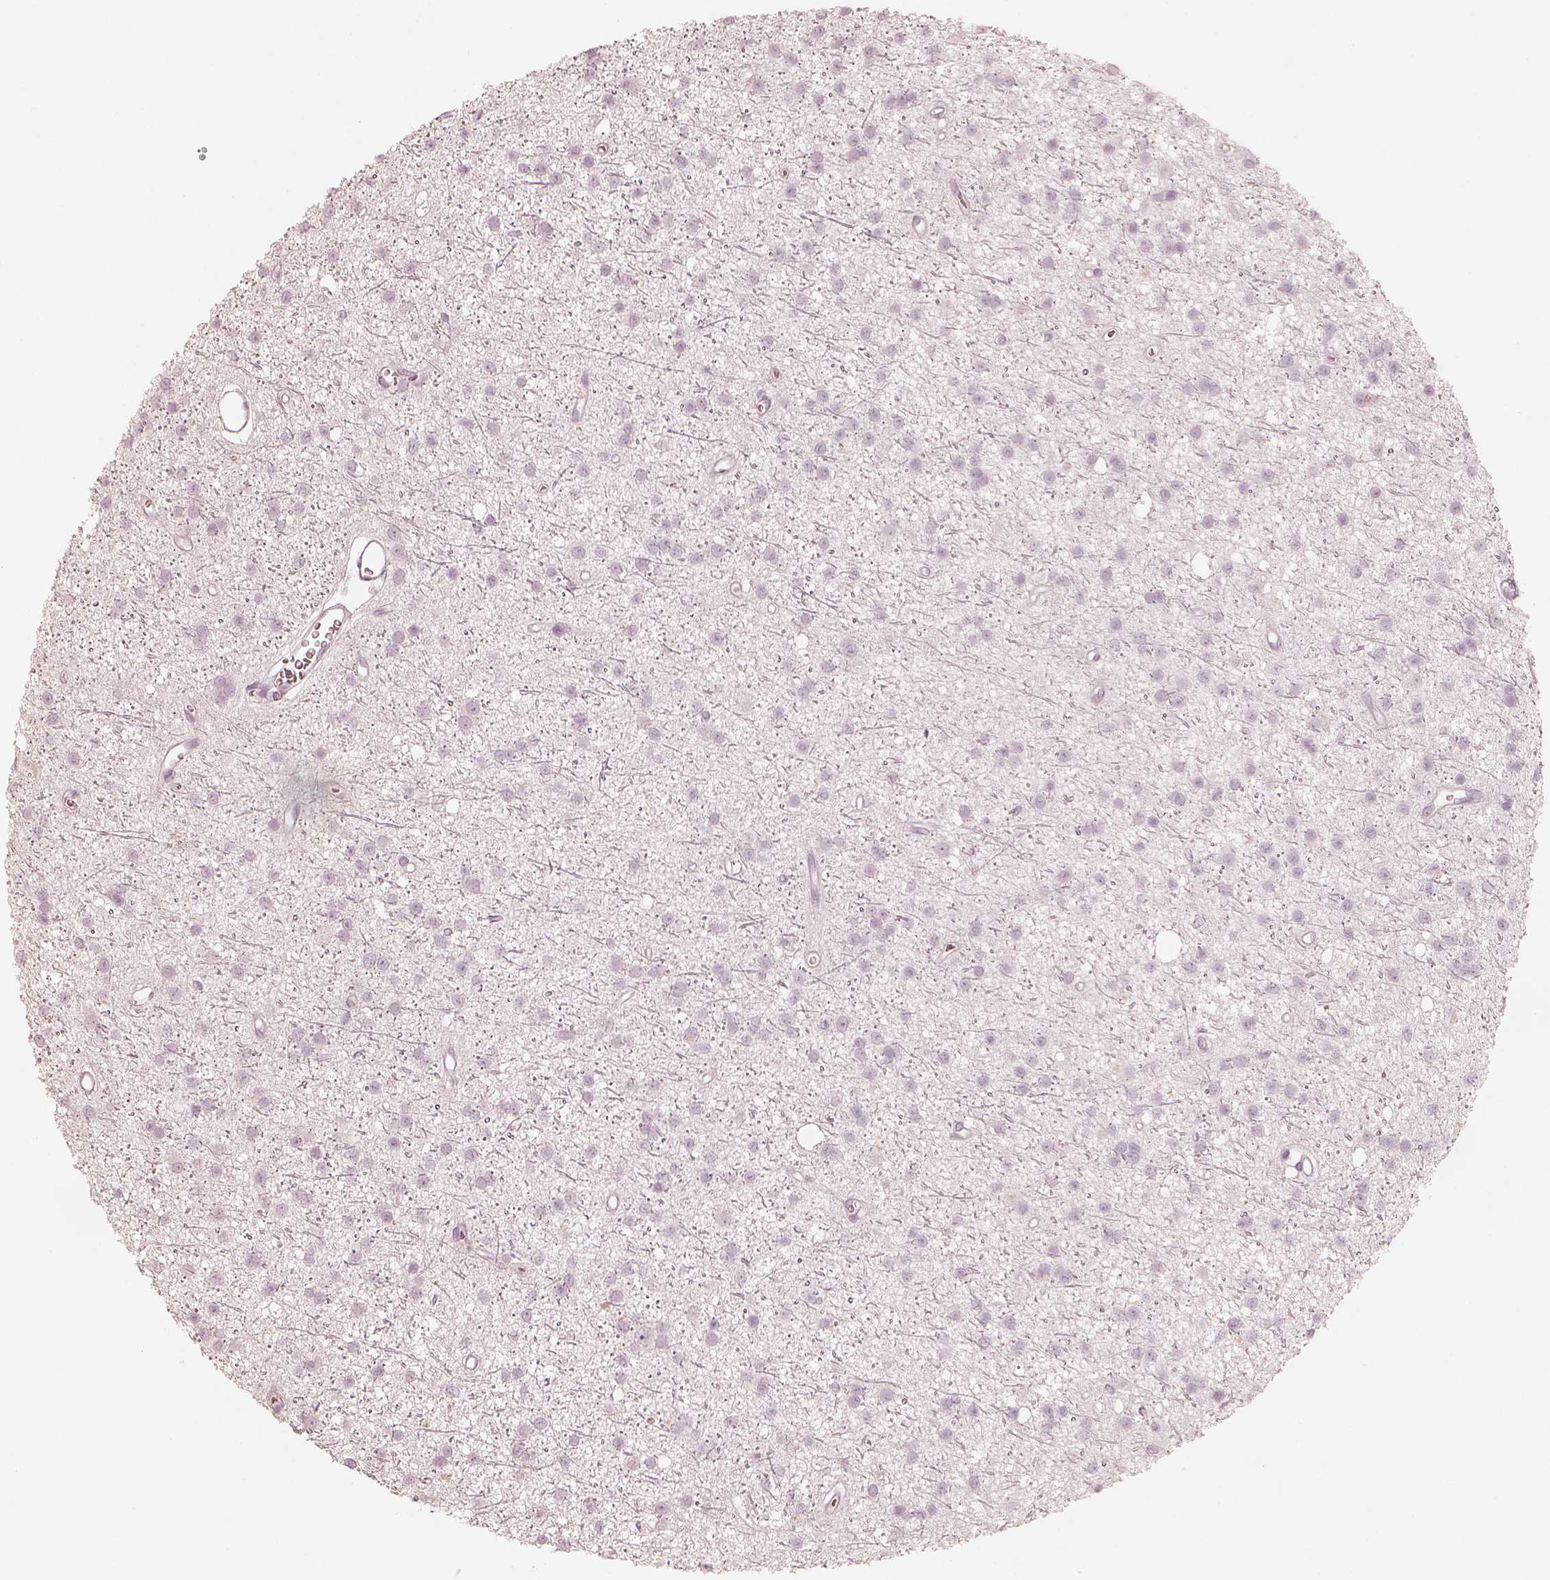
{"staining": {"intensity": "negative", "quantity": "none", "location": "none"}, "tissue": "glioma", "cell_type": "Tumor cells", "image_type": "cancer", "snomed": [{"axis": "morphology", "description": "Glioma, malignant, Low grade"}, {"axis": "topography", "description": "Brain"}], "caption": "A histopathology image of glioma stained for a protein displays no brown staining in tumor cells.", "gene": "KRT82", "patient": {"sex": "male", "age": 27}}